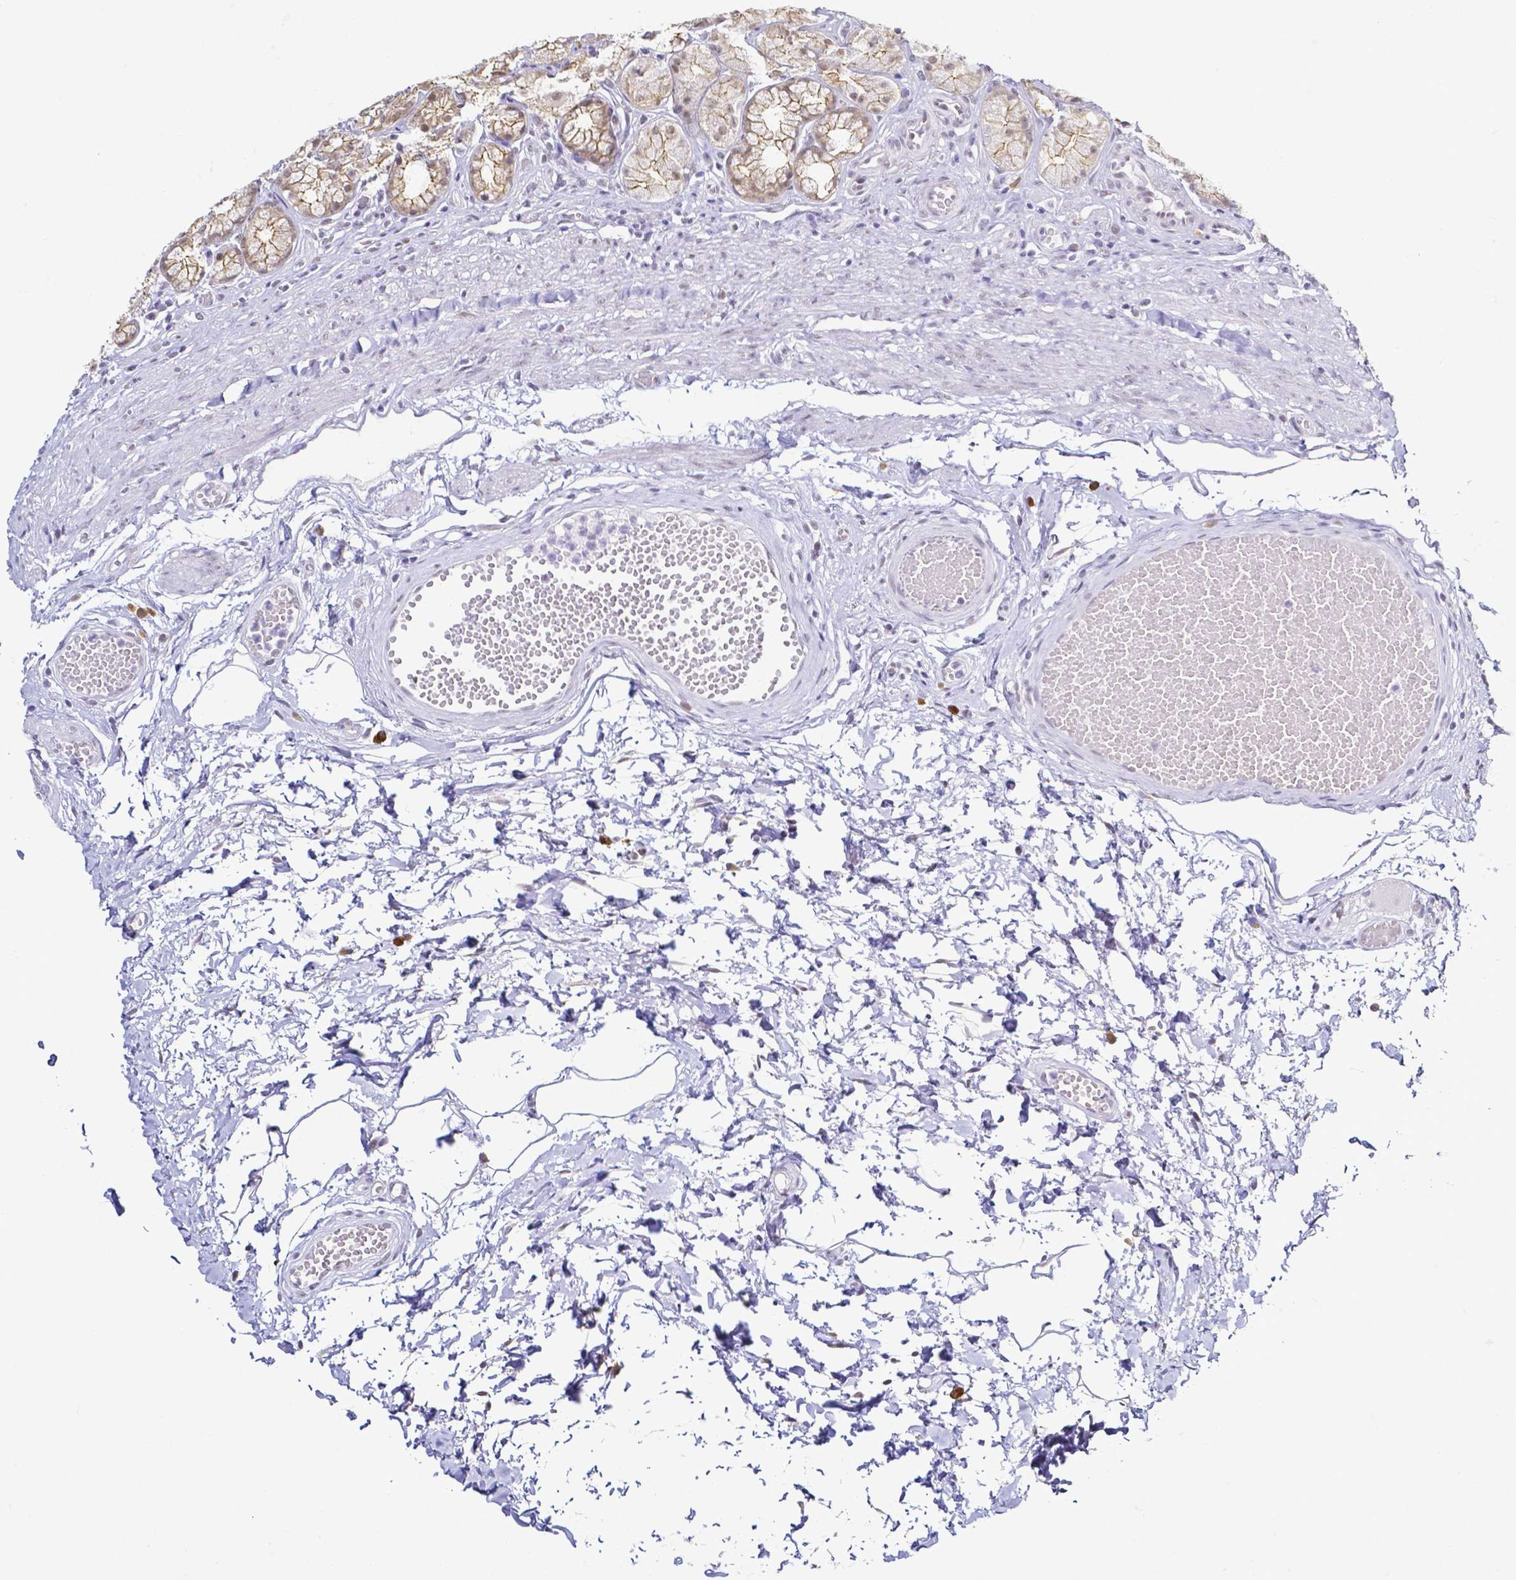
{"staining": {"intensity": "moderate", "quantity": "25%-75%", "location": "cytoplasmic/membranous"}, "tissue": "stomach", "cell_type": "Glandular cells", "image_type": "normal", "snomed": [{"axis": "morphology", "description": "Normal tissue, NOS"}, {"axis": "topography", "description": "Stomach"}], "caption": "Immunohistochemistry staining of normal stomach, which demonstrates medium levels of moderate cytoplasmic/membranous positivity in about 25%-75% of glandular cells indicating moderate cytoplasmic/membranous protein expression. The staining was performed using DAB (3,3'-diaminobenzidine) (brown) for protein detection and nuclei were counterstained in hematoxylin (blue).", "gene": "FAM83G", "patient": {"sex": "male", "age": 70}}